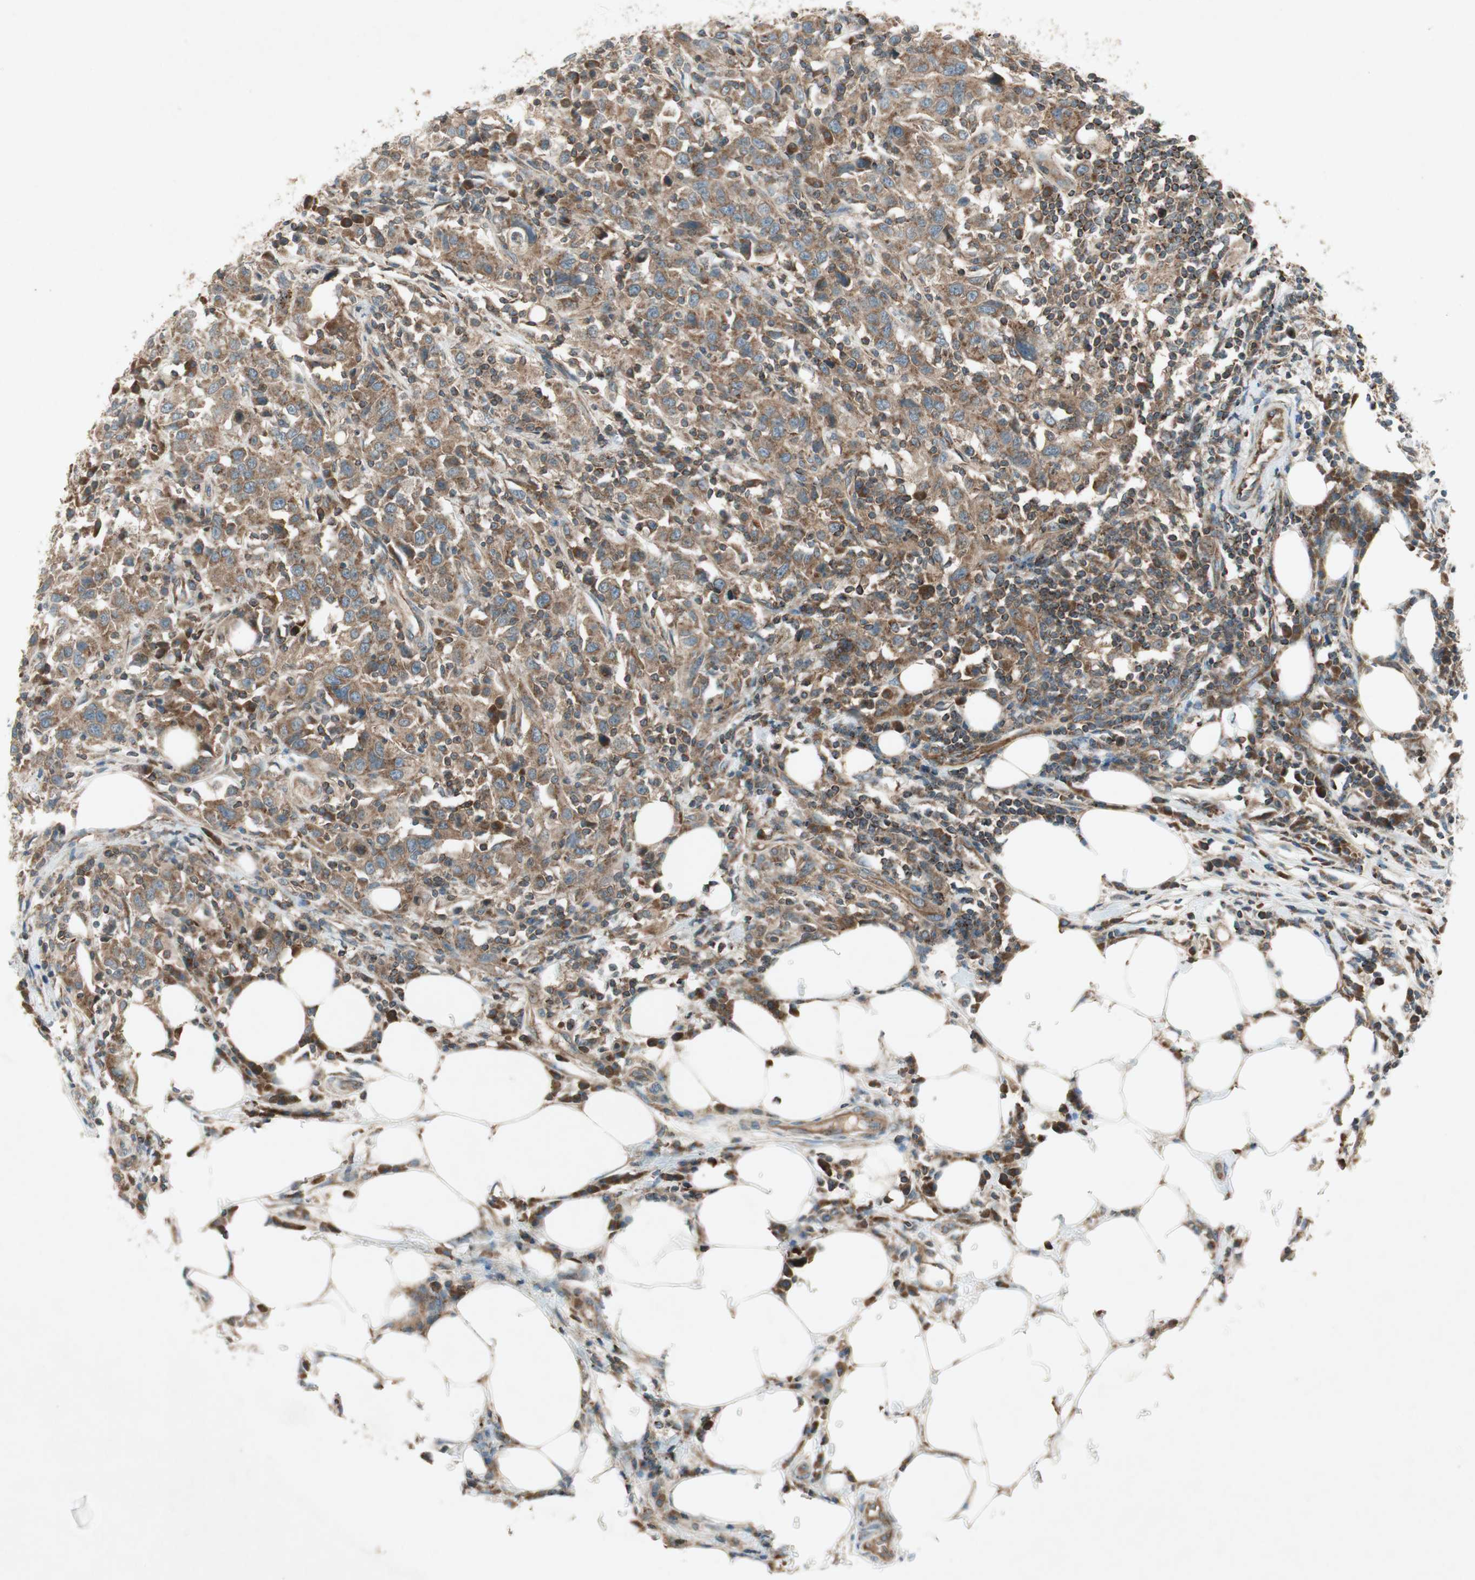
{"staining": {"intensity": "moderate", "quantity": ">75%", "location": "cytoplasmic/membranous"}, "tissue": "urothelial cancer", "cell_type": "Tumor cells", "image_type": "cancer", "snomed": [{"axis": "morphology", "description": "Urothelial carcinoma, High grade"}, {"axis": "topography", "description": "Urinary bladder"}], "caption": "Protein expression analysis of urothelial cancer displays moderate cytoplasmic/membranous expression in approximately >75% of tumor cells.", "gene": "CHADL", "patient": {"sex": "male", "age": 61}}